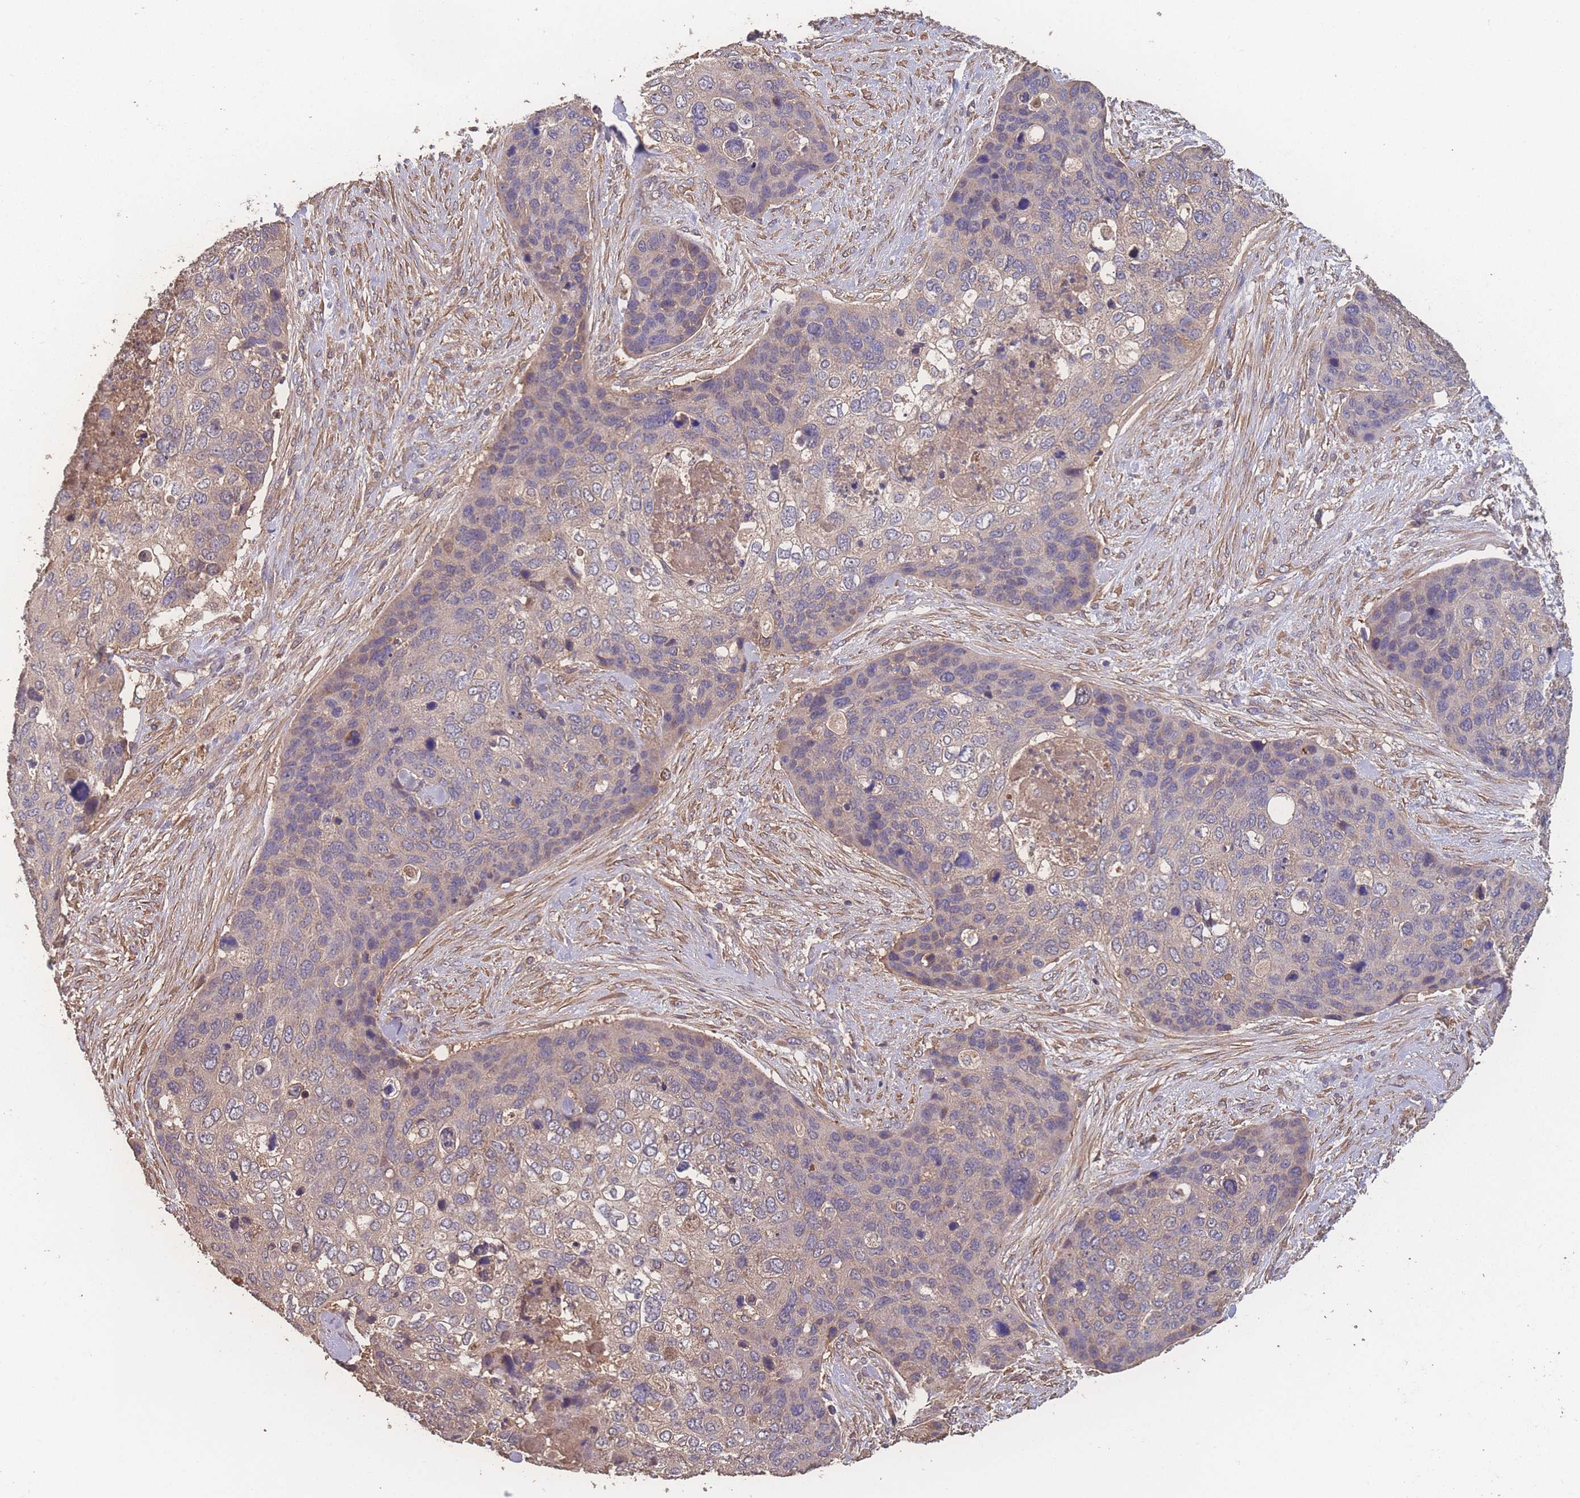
{"staining": {"intensity": "weak", "quantity": "25%-75%", "location": "cytoplasmic/membranous"}, "tissue": "skin cancer", "cell_type": "Tumor cells", "image_type": "cancer", "snomed": [{"axis": "morphology", "description": "Basal cell carcinoma"}, {"axis": "topography", "description": "Skin"}], "caption": "High-magnification brightfield microscopy of skin cancer (basal cell carcinoma) stained with DAB (3,3'-diaminobenzidine) (brown) and counterstained with hematoxylin (blue). tumor cells exhibit weak cytoplasmic/membranous staining is present in about25%-75% of cells.", "gene": "ATXN10", "patient": {"sex": "female", "age": 74}}